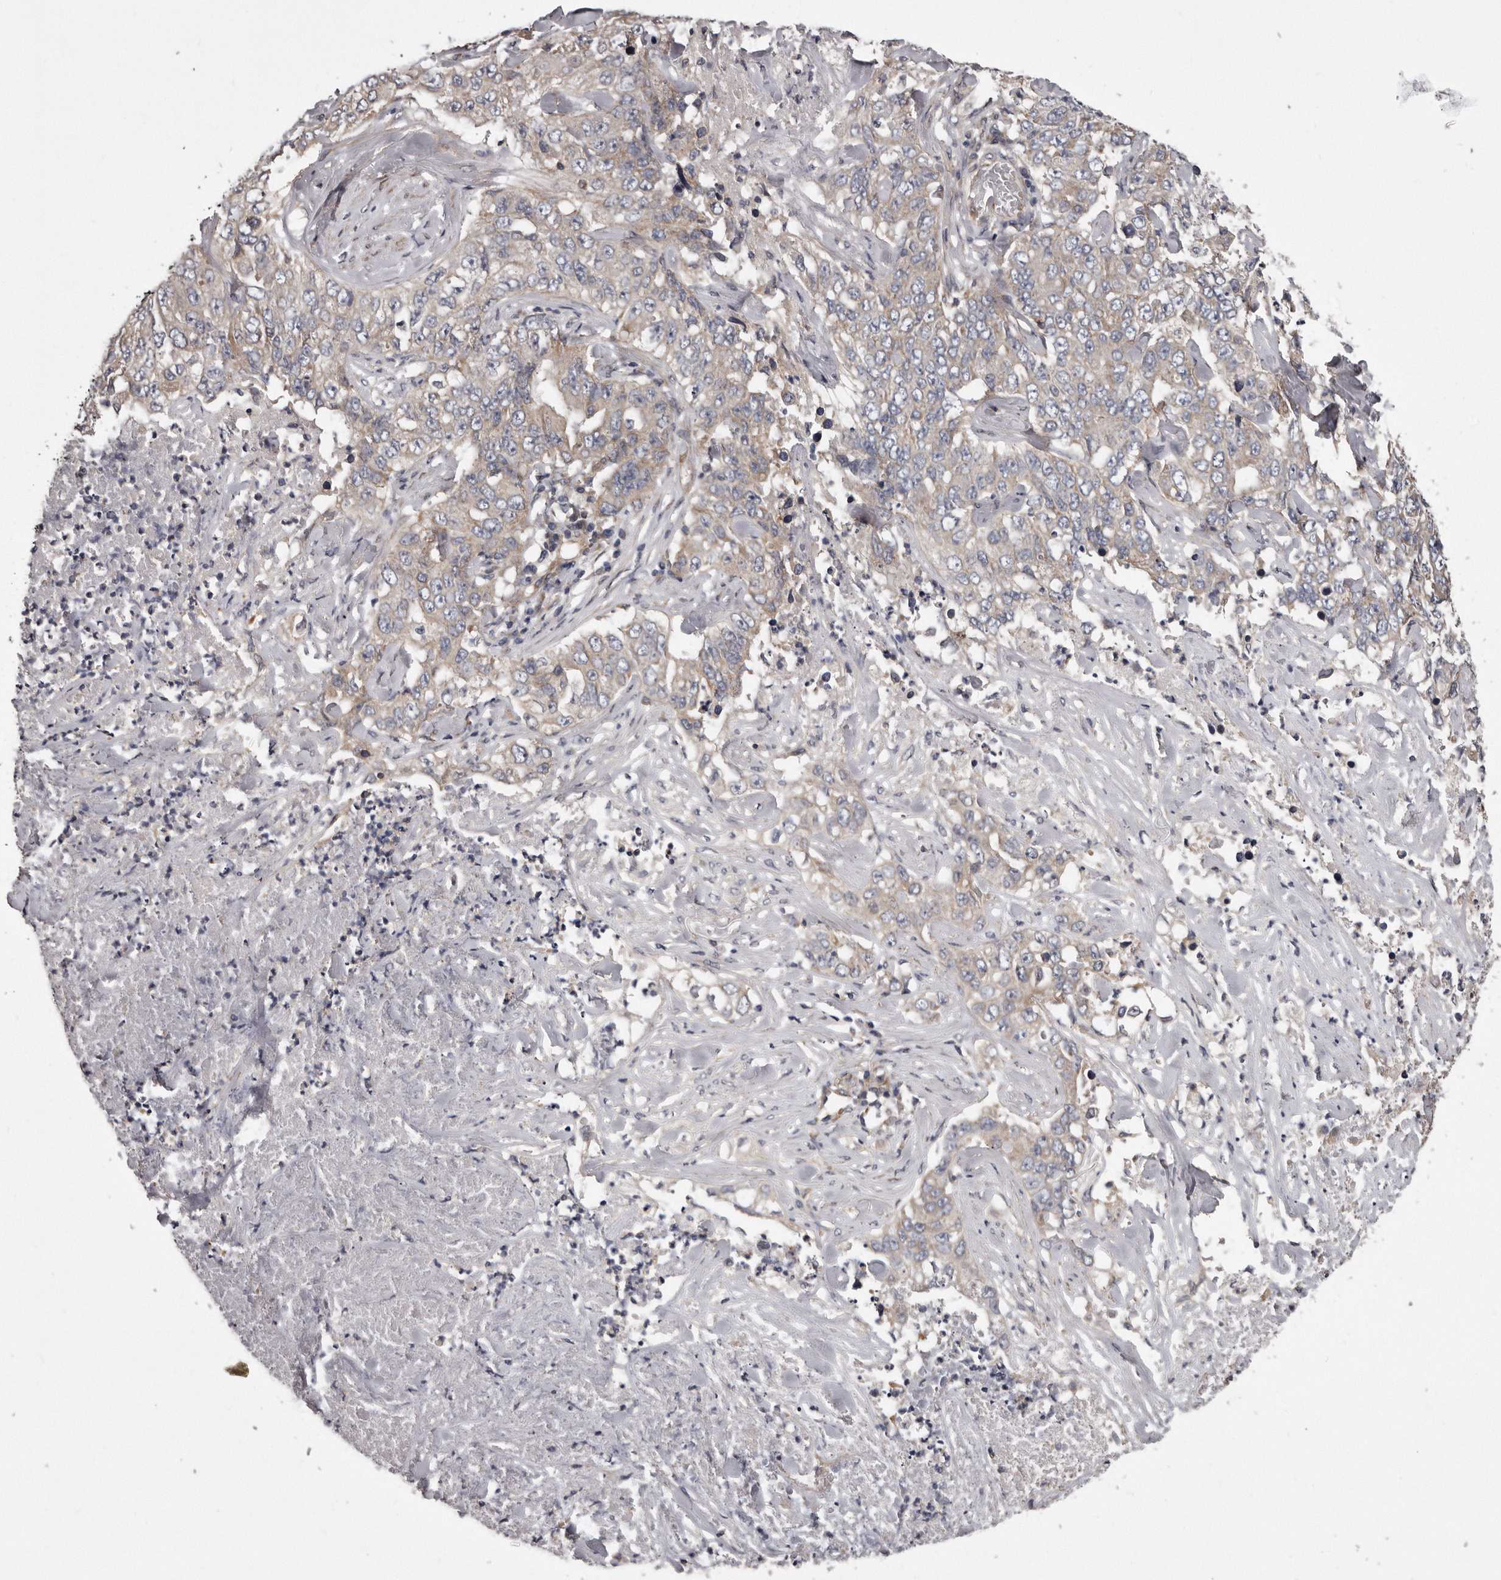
{"staining": {"intensity": "negative", "quantity": "none", "location": "none"}, "tissue": "lung cancer", "cell_type": "Tumor cells", "image_type": "cancer", "snomed": [{"axis": "morphology", "description": "Adenocarcinoma, NOS"}, {"axis": "topography", "description": "Lung"}], "caption": "Immunohistochemistry (IHC) micrograph of adenocarcinoma (lung) stained for a protein (brown), which displays no expression in tumor cells.", "gene": "ARMCX1", "patient": {"sex": "female", "age": 51}}